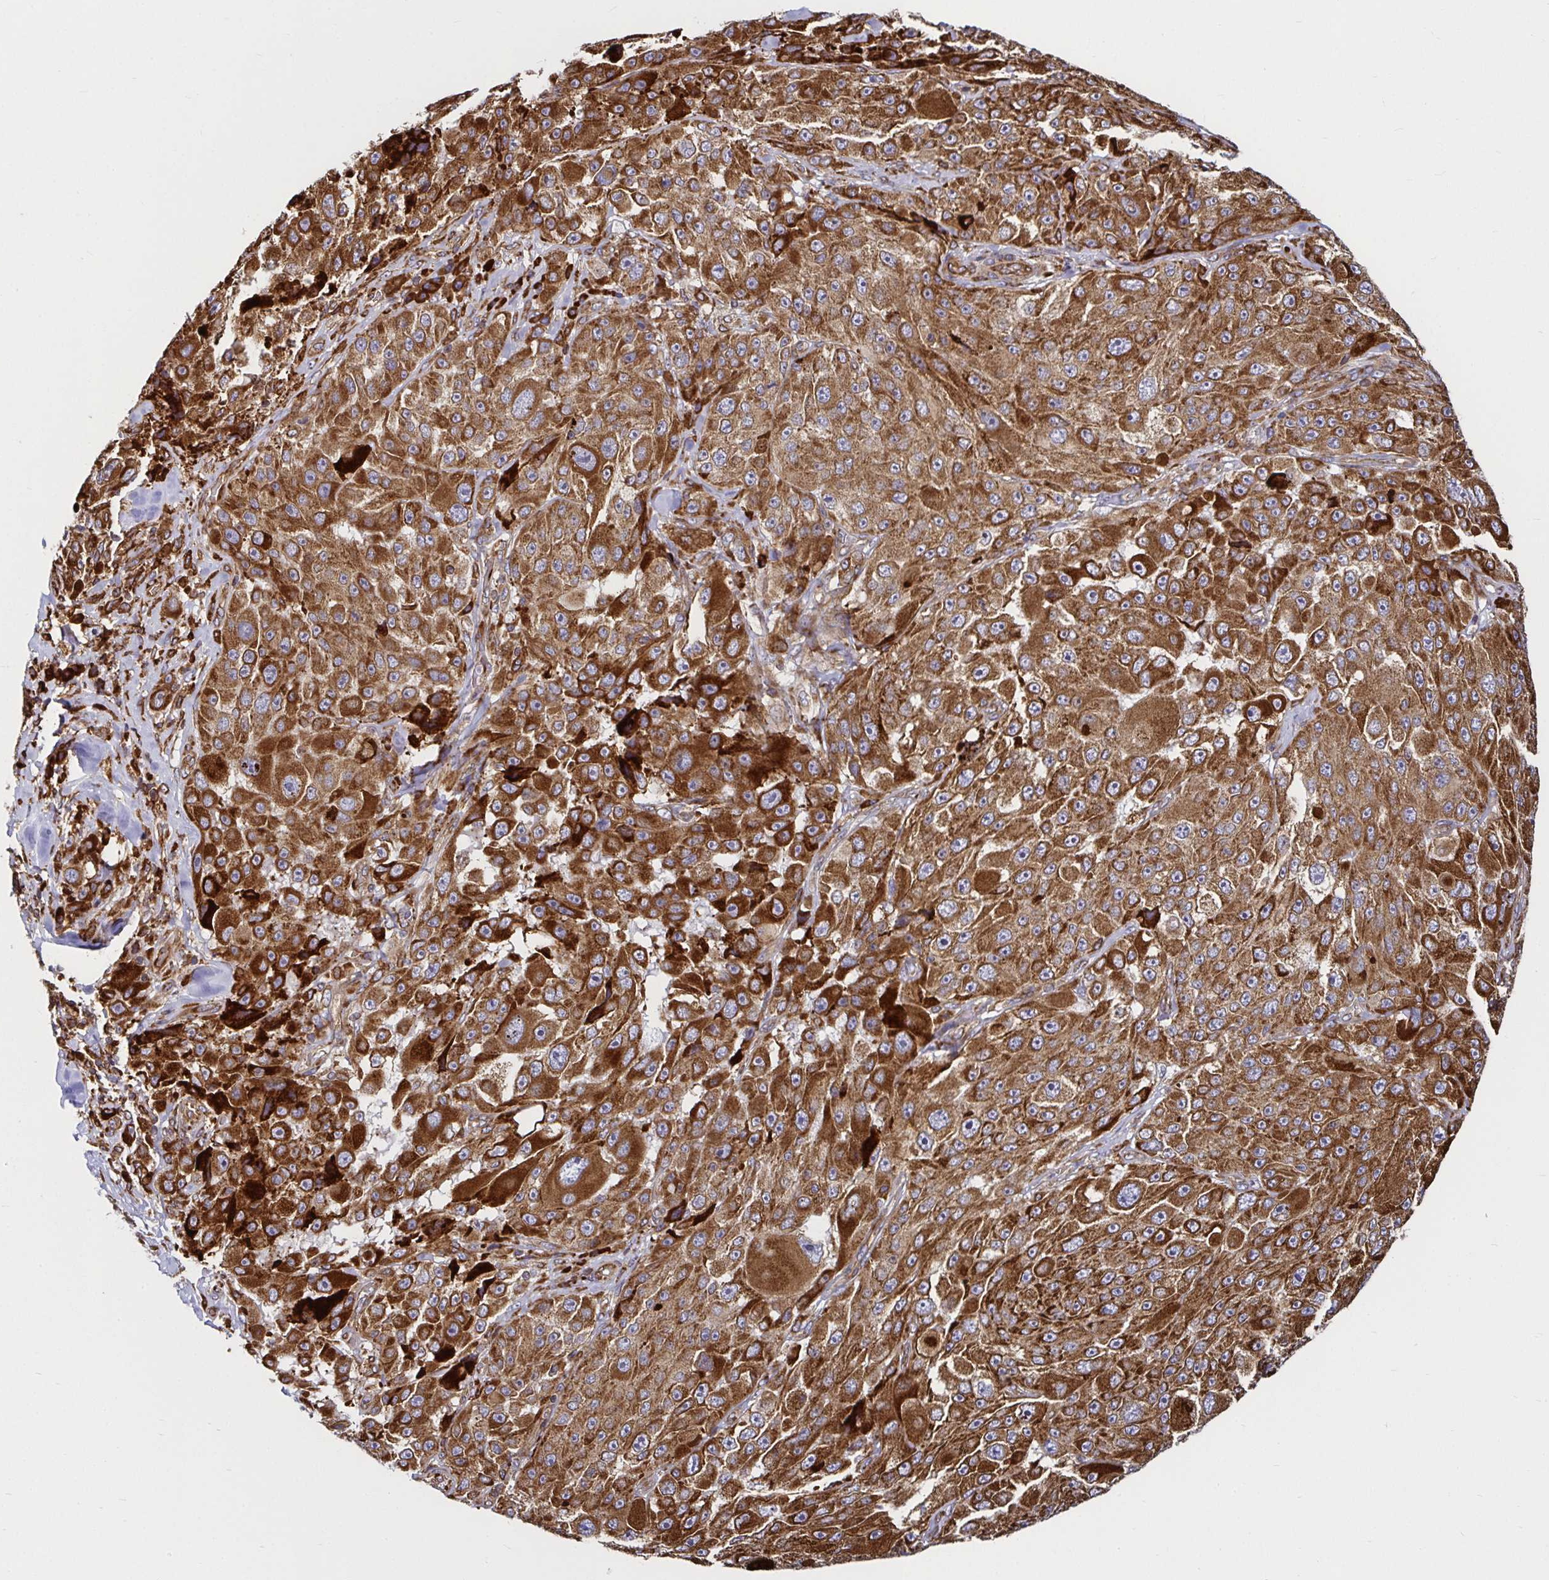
{"staining": {"intensity": "strong", "quantity": ">75%", "location": "cytoplasmic/membranous"}, "tissue": "melanoma", "cell_type": "Tumor cells", "image_type": "cancer", "snomed": [{"axis": "morphology", "description": "Malignant melanoma, Metastatic site"}, {"axis": "topography", "description": "Lymph node"}], "caption": "Immunohistochemistry (DAB (3,3'-diaminobenzidine)) staining of malignant melanoma (metastatic site) exhibits strong cytoplasmic/membranous protein positivity in approximately >75% of tumor cells.", "gene": "SMYD3", "patient": {"sex": "male", "age": 62}}